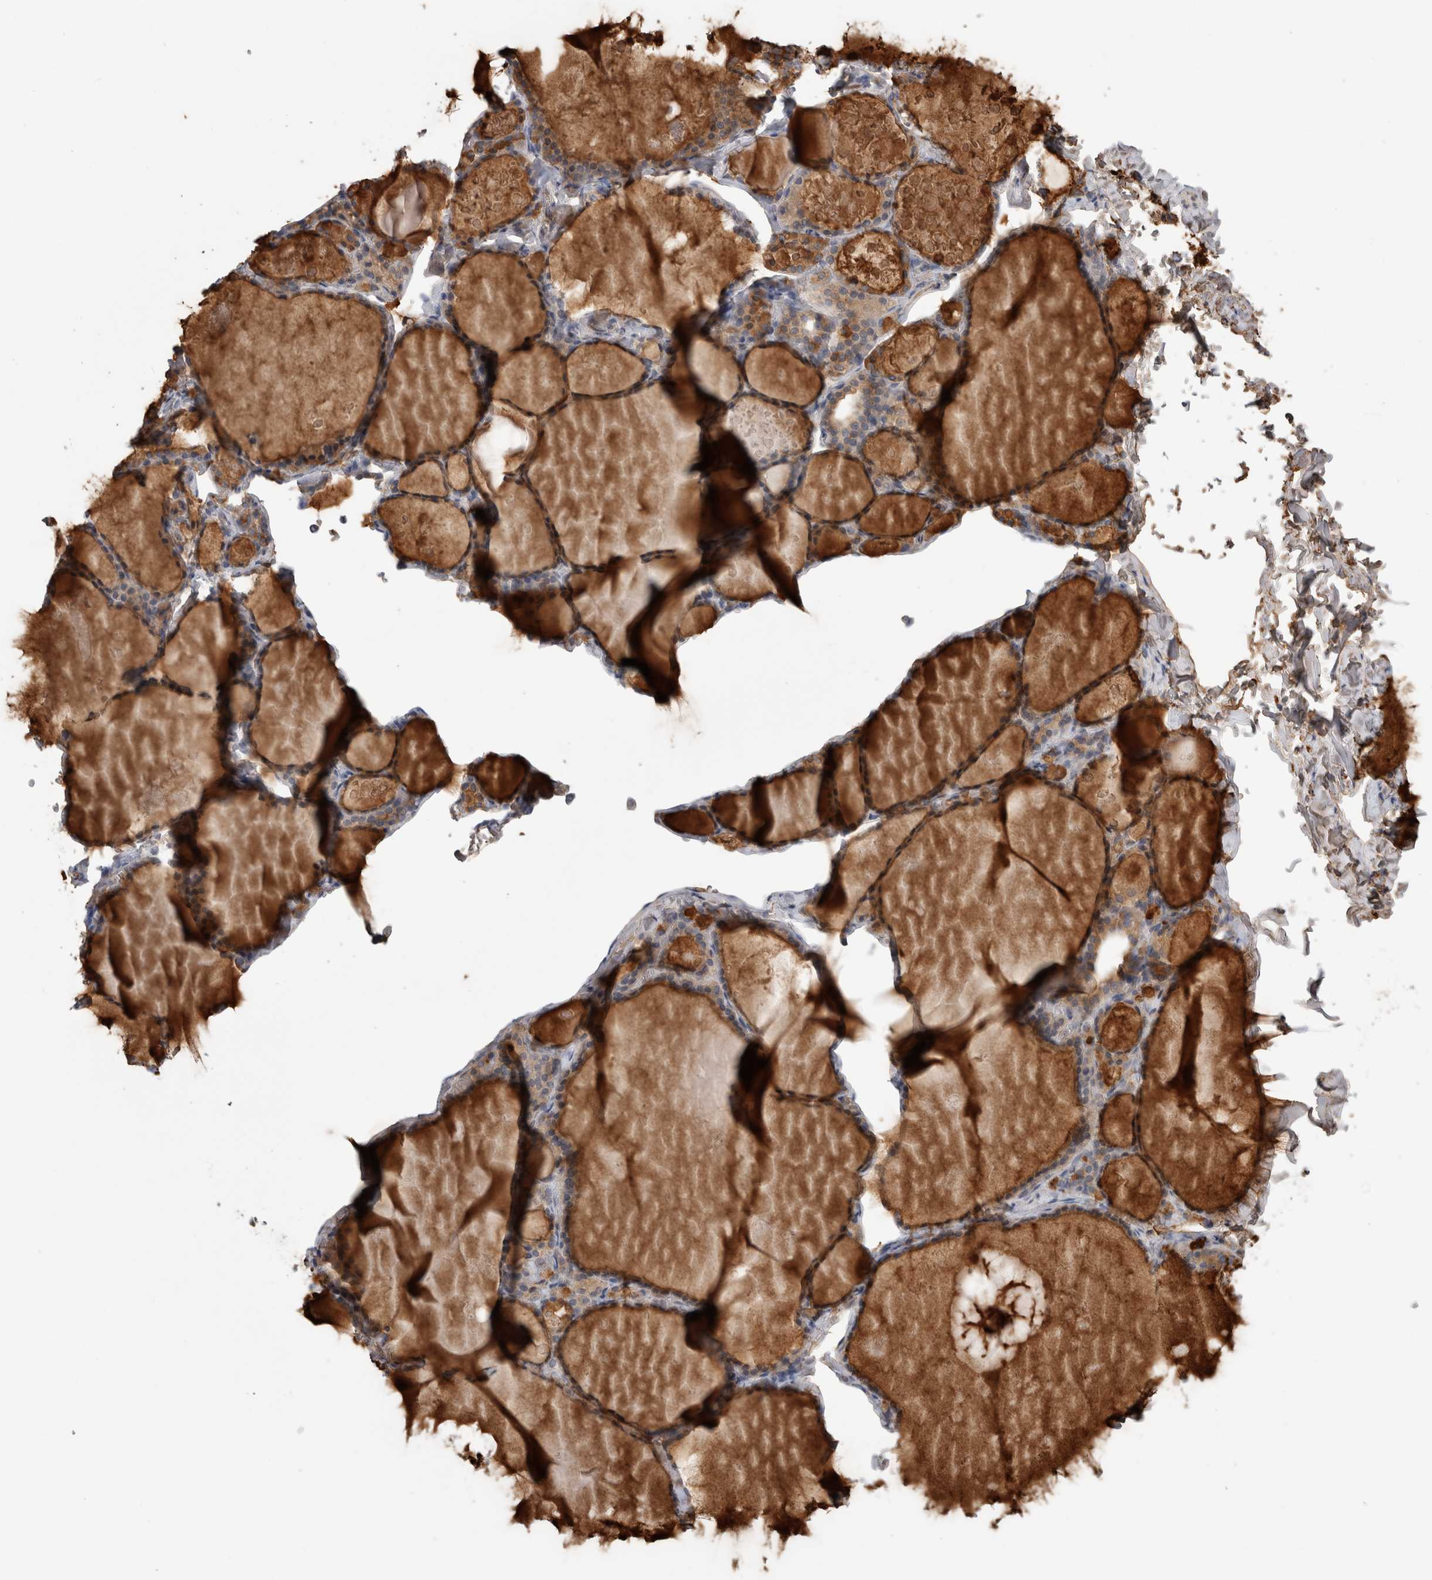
{"staining": {"intensity": "moderate", "quantity": ">75%", "location": "cytoplasmic/membranous"}, "tissue": "thyroid gland", "cell_type": "Glandular cells", "image_type": "normal", "snomed": [{"axis": "morphology", "description": "Normal tissue, NOS"}, {"axis": "topography", "description": "Thyroid gland"}], "caption": "Immunohistochemistry (IHC) micrograph of normal thyroid gland: human thyroid gland stained using immunohistochemistry (IHC) exhibits medium levels of moderate protein expression localized specifically in the cytoplasmic/membranous of glandular cells, appearing as a cytoplasmic/membranous brown color.", "gene": "TBCE", "patient": {"sex": "male", "age": 56}}